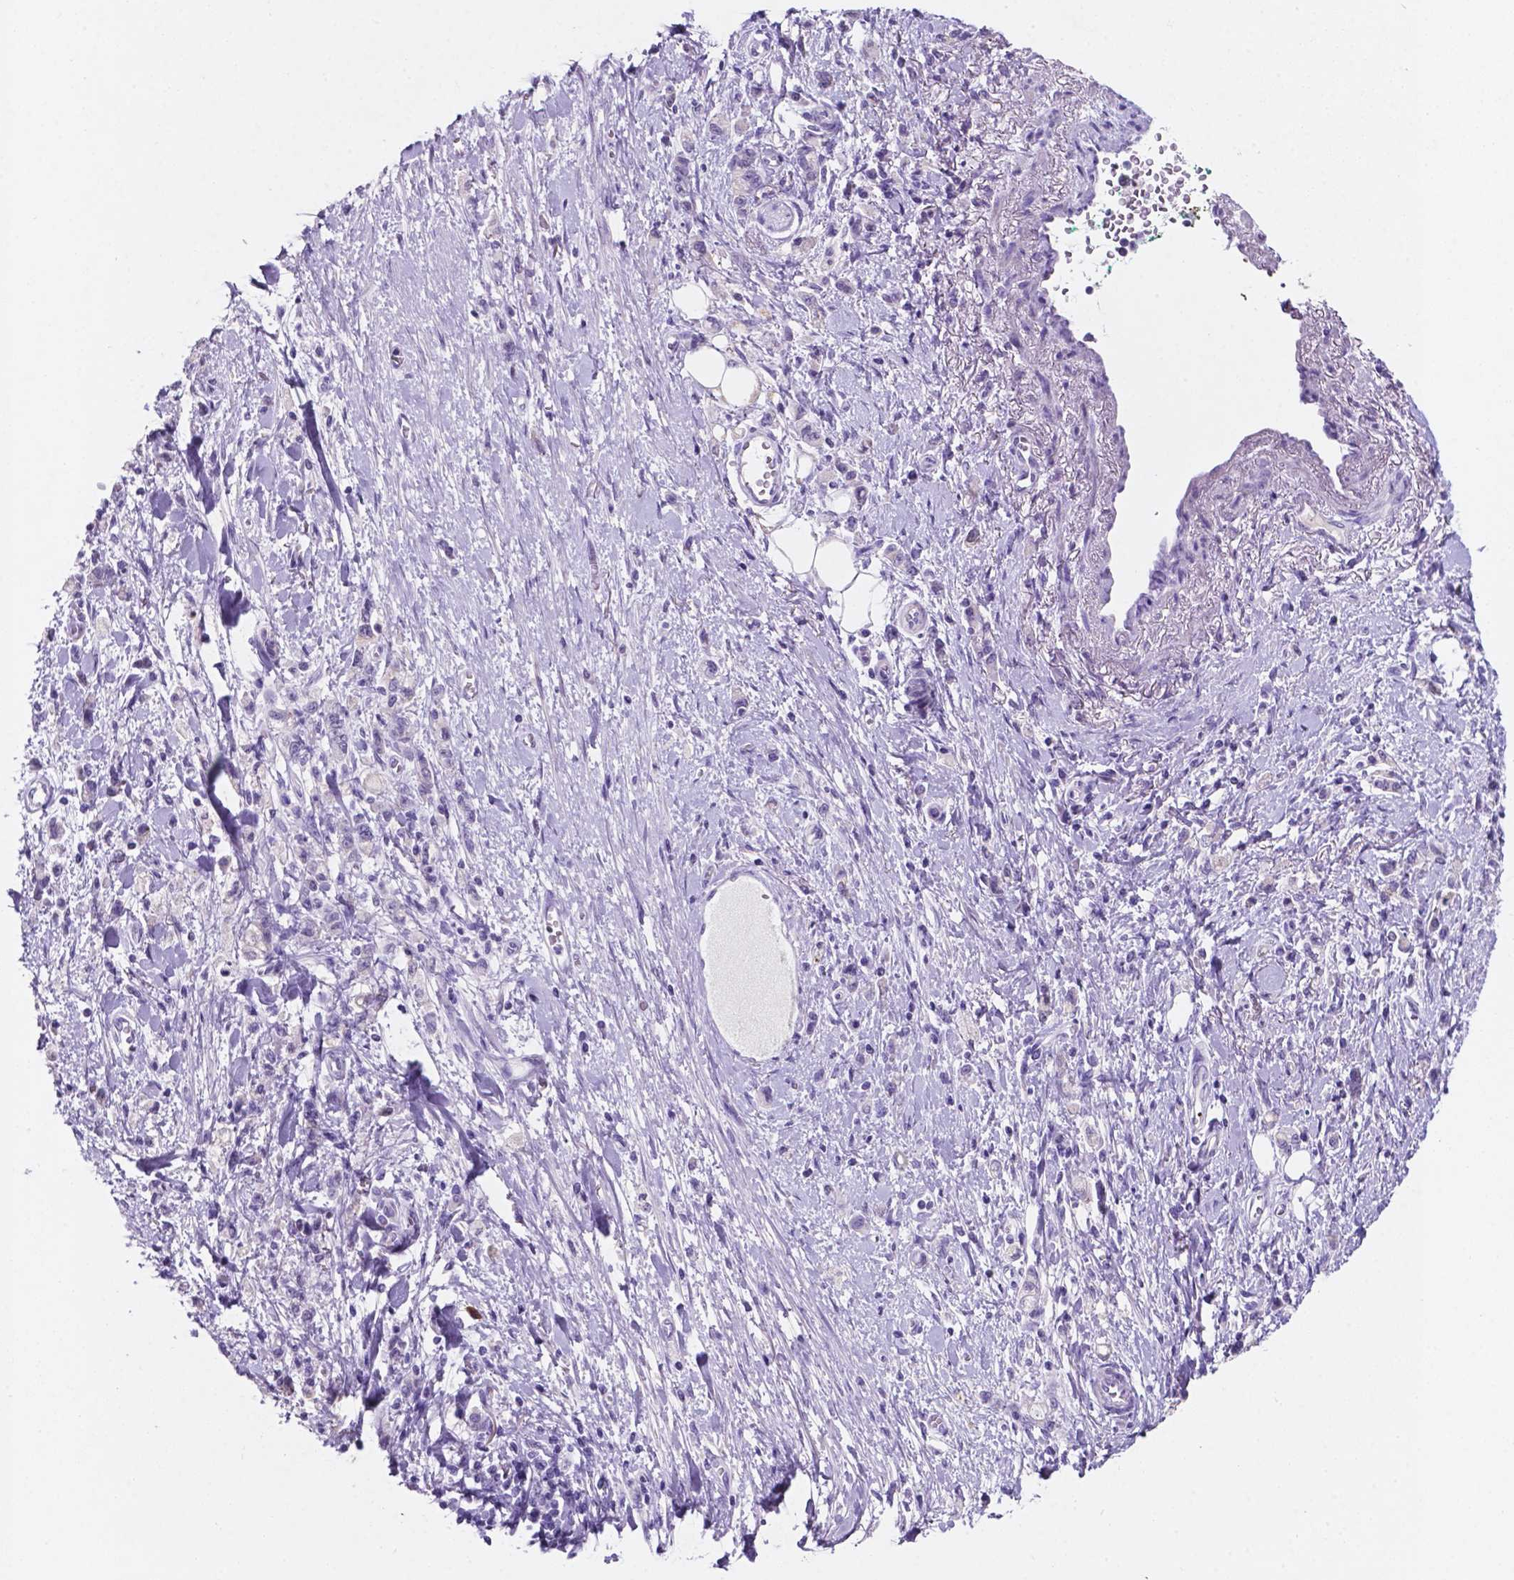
{"staining": {"intensity": "negative", "quantity": "none", "location": "none"}, "tissue": "stomach cancer", "cell_type": "Tumor cells", "image_type": "cancer", "snomed": [{"axis": "morphology", "description": "Adenocarcinoma, NOS"}, {"axis": "topography", "description": "Stomach"}], "caption": "IHC micrograph of neoplastic tissue: stomach cancer (adenocarcinoma) stained with DAB (3,3'-diaminobenzidine) demonstrates no significant protein positivity in tumor cells.", "gene": "EBLN2", "patient": {"sex": "male", "age": 77}}